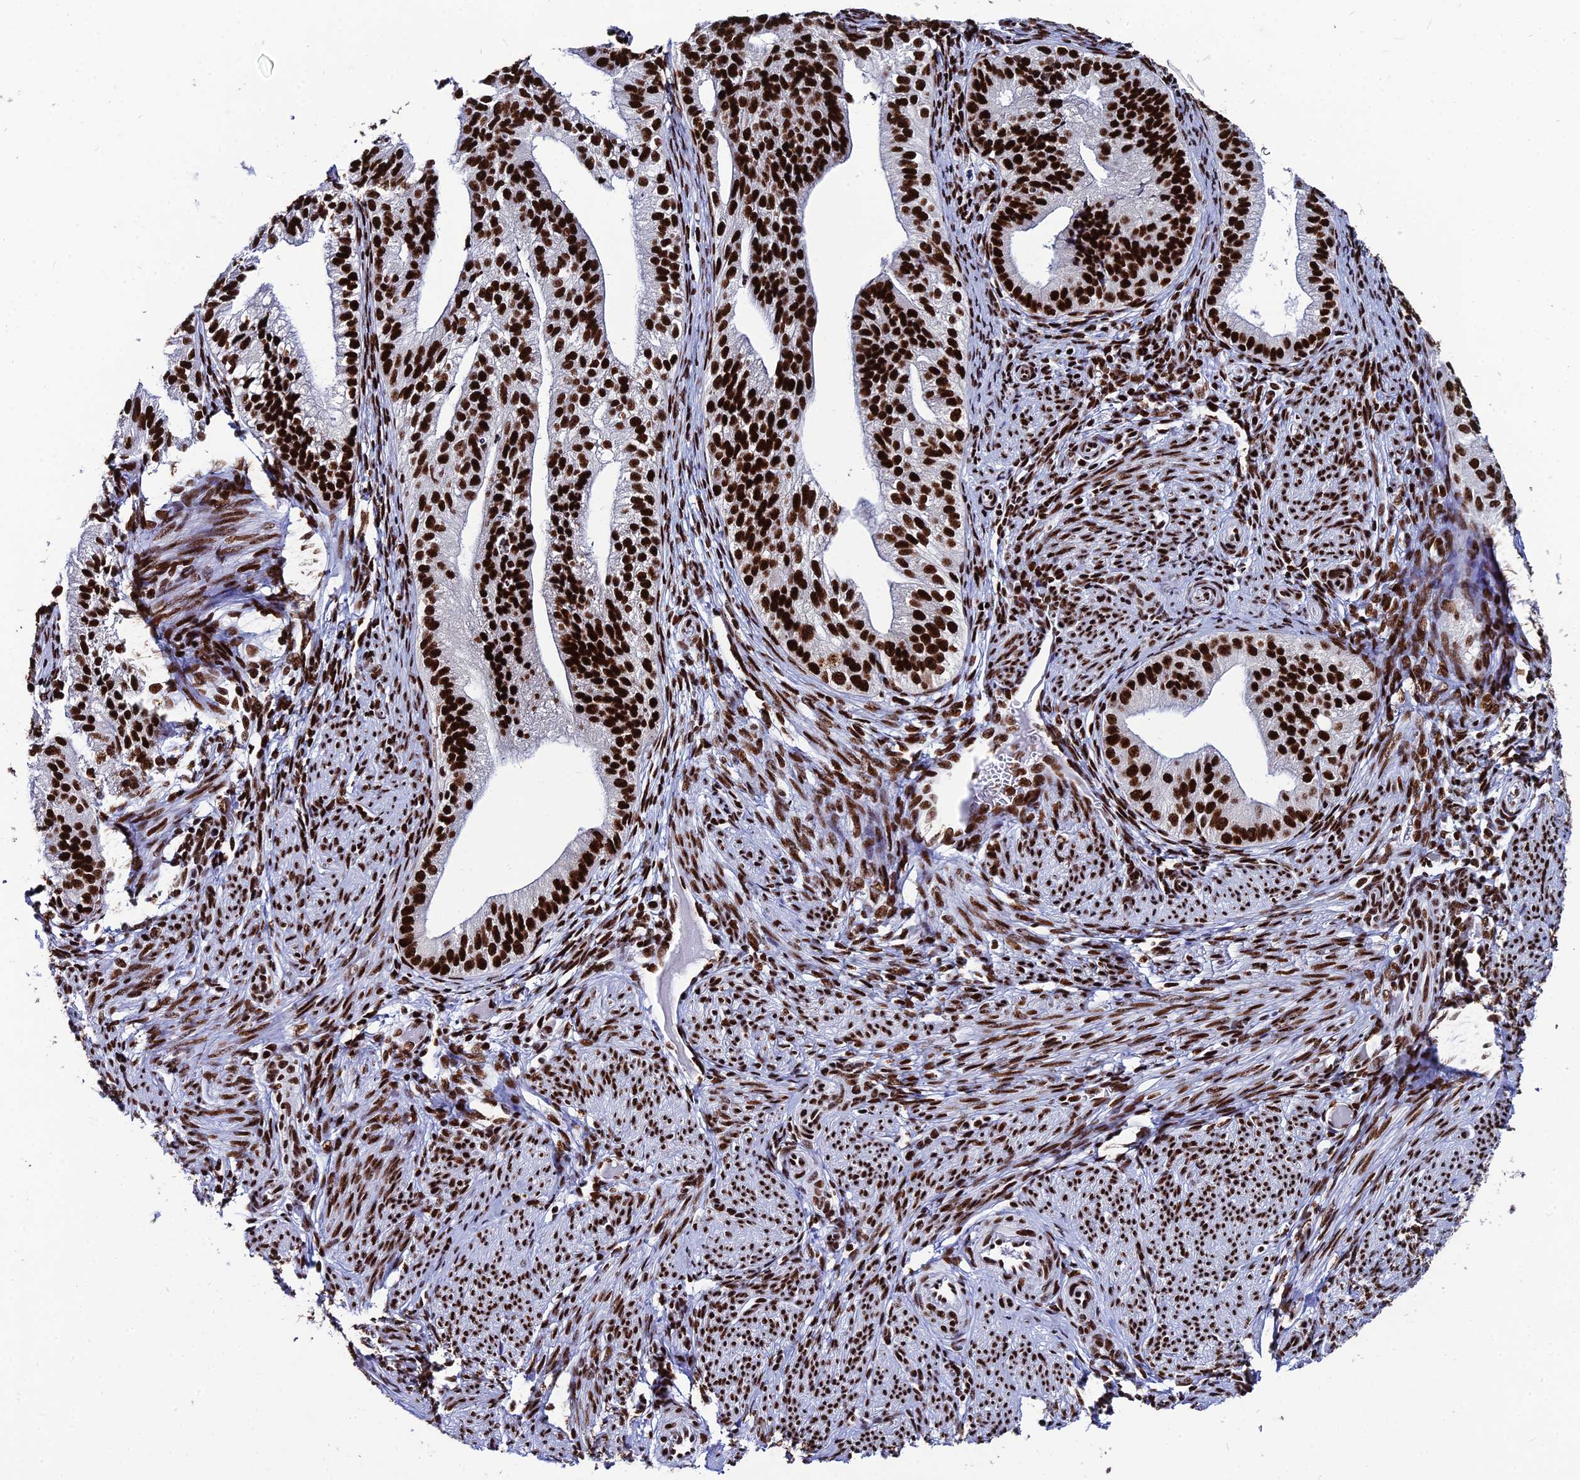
{"staining": {"intensity": "strong", "quantity": ">75%", "location": "nuclear"}, "tissue": "endometrial cancer", "cell_type": "Tumor cells", "image_type": "cancer", "snomed": [{"axis": "morphology", "description": "Adenocarcinoma, NOS"}, {"axis": "topography", "description": "Endometrium"}], "caption": "Protein expression by immunohistochemistry shows strong nuclear positivity in approximately >75% of tumor cells in adenocarcinoma (endometrial).", "gene": "HNRNPH1", "patient": {"sex": "female", "age": 50}}